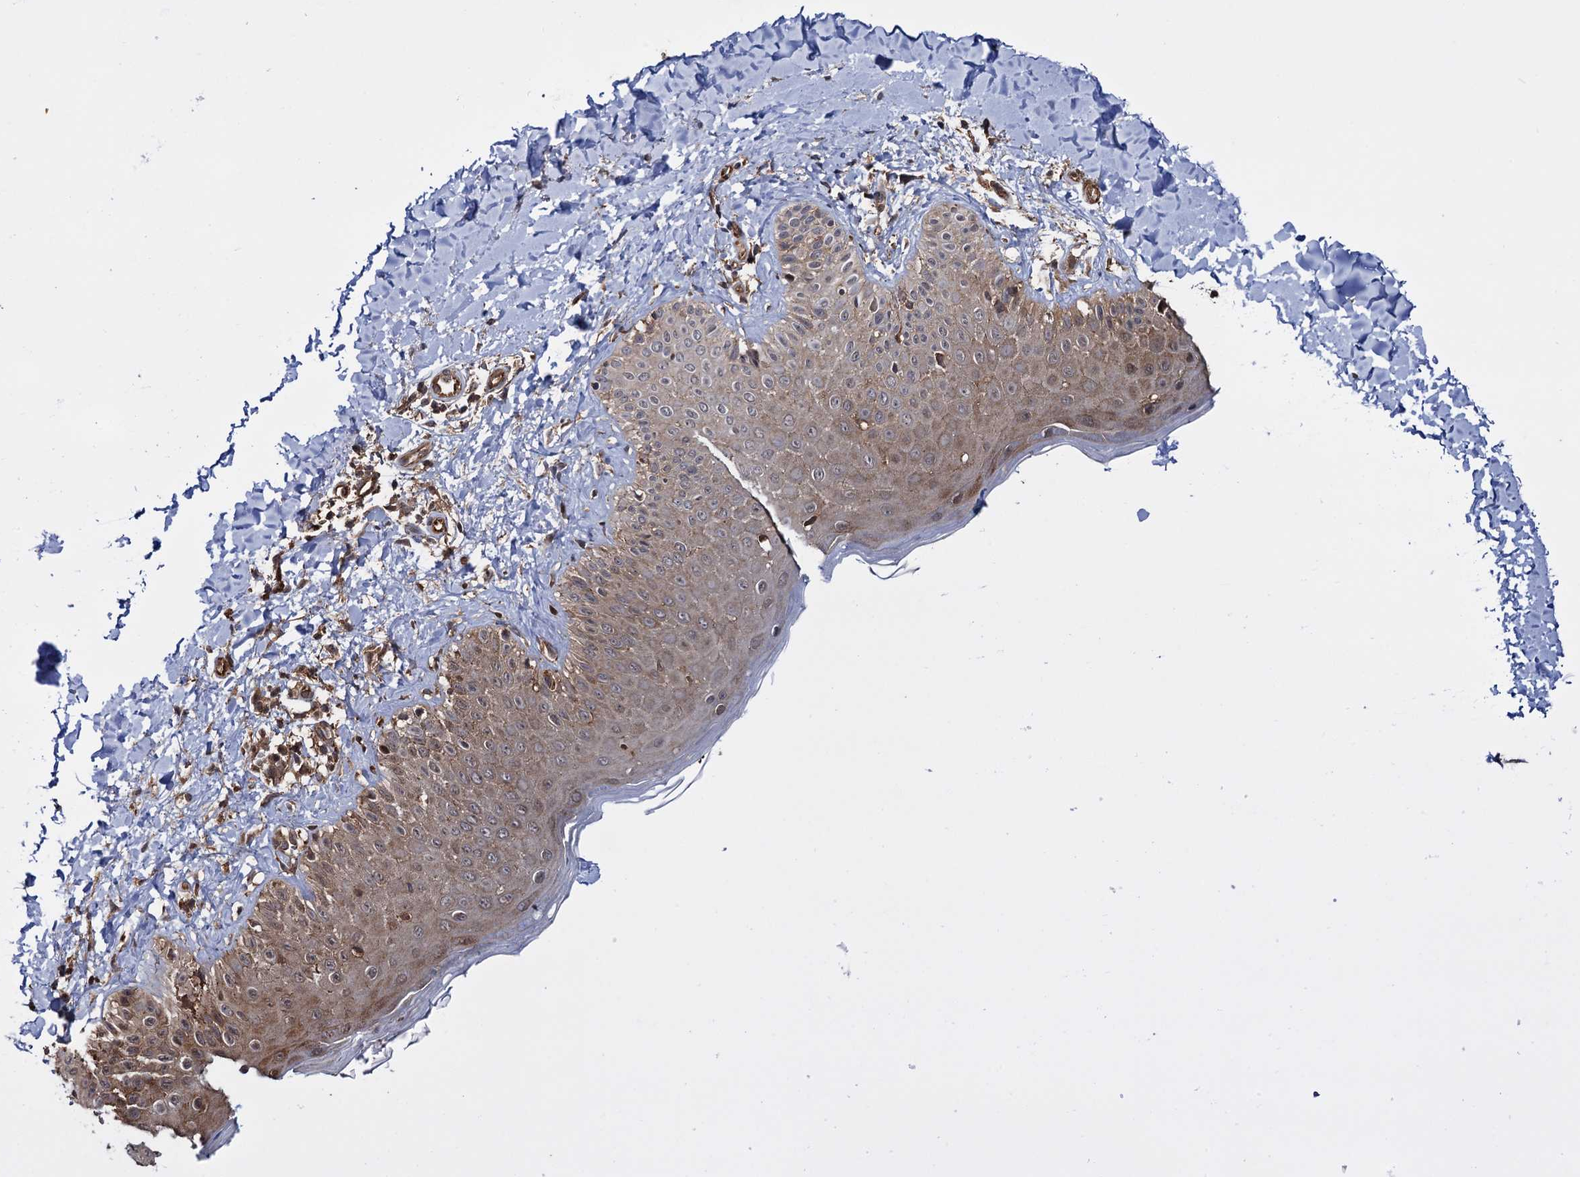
{"staining": {"intensity": "moderate", "quantity": ">75%", "location": "cytoplasmic/membranous"}, "tissue": "skin", "cell_type": "Fibroblasts", "image_type": "normal", "snomed": [{"axis": "morphology", "description": "Normal tissue, NOS"}, {"axis": "topography", "description": "Skin"}], "caption": "IHC of unremarkable human skin displays medium levels of moderate cytoplasmic/membranous expression in approximately >75% of fibroblasts. The protein of interest is shown in brown color, while the nuclei are stained blue.", "gene": "ATP8B4", "patient": {"sex": "male", "age": 52}}